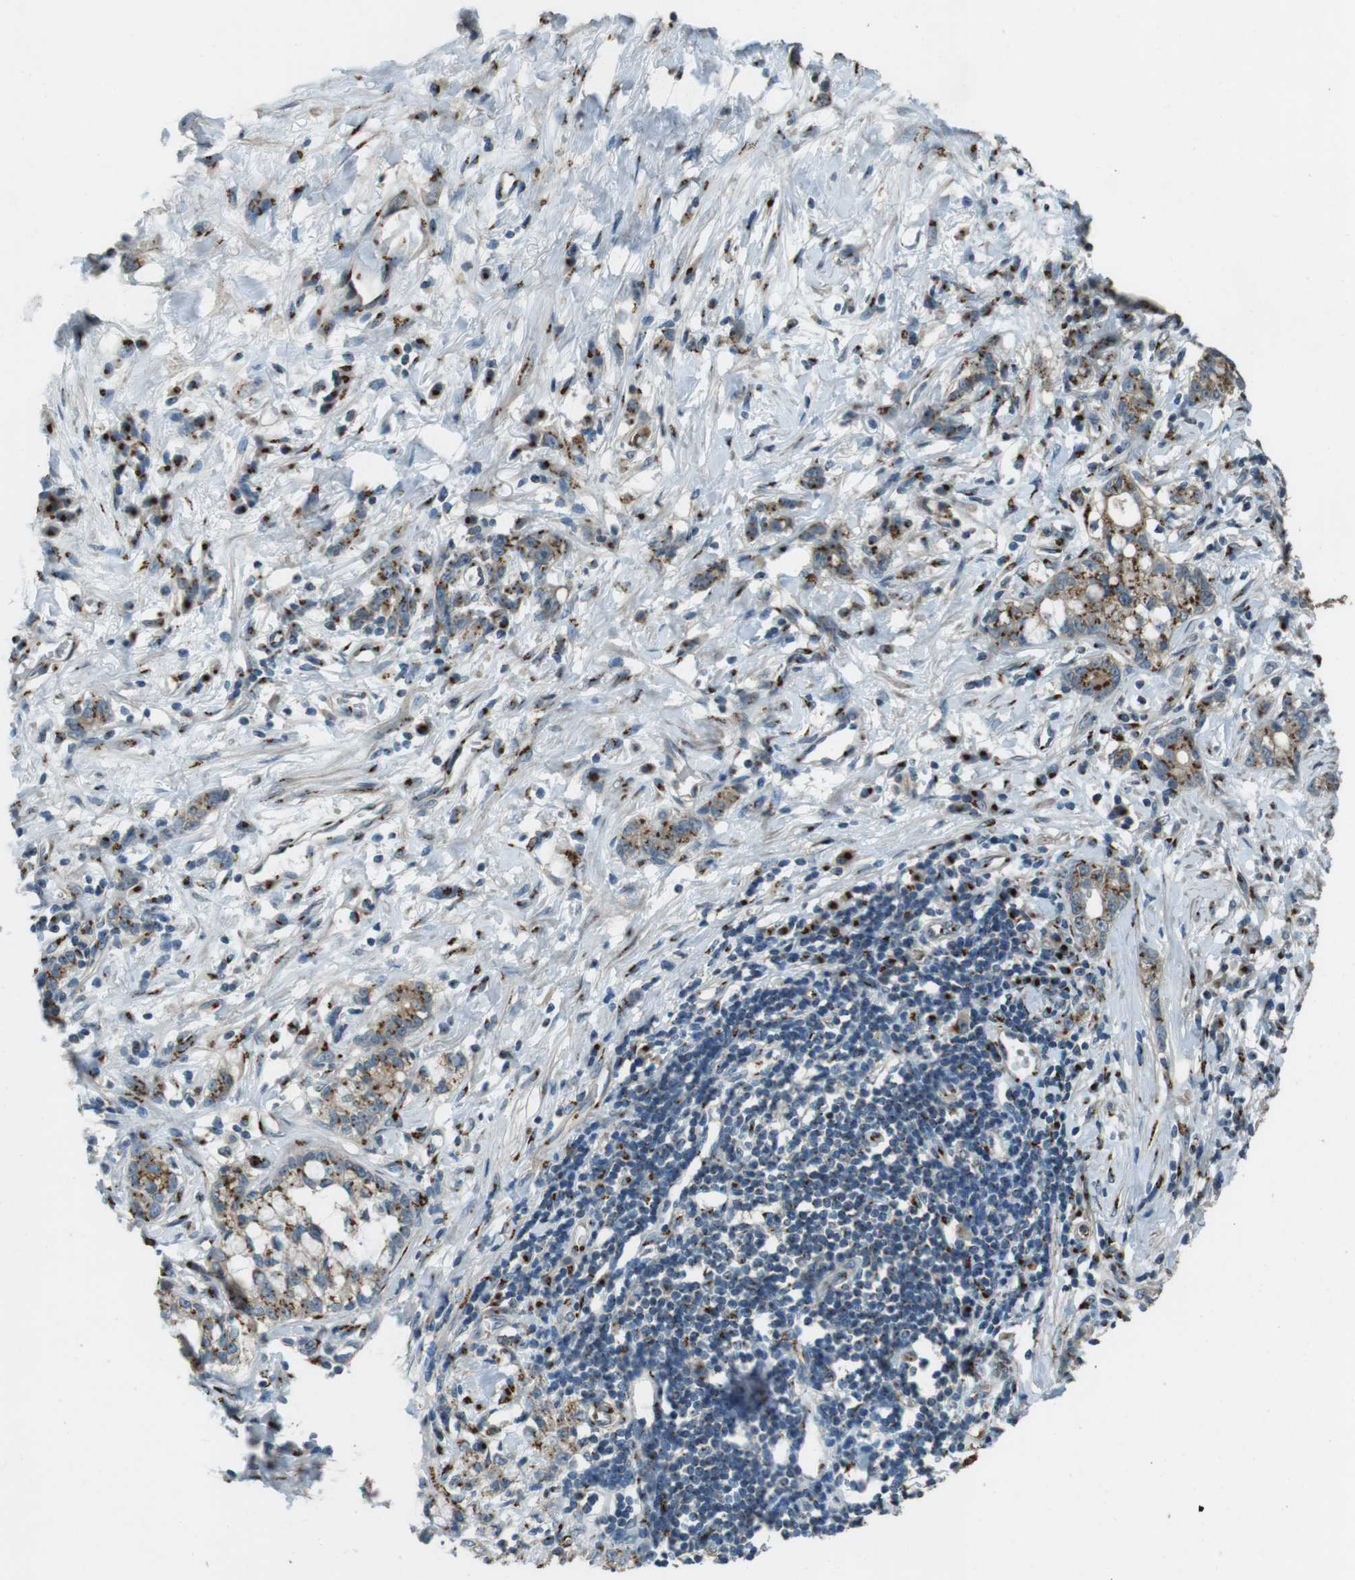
{"staining": {"intensity": "moderate", "quantity": ">75%", "location": "cytoplasmic/membranous"}, "tissue": "stomach cancer", "cell_type": "Tumor cells", "image_type": "cancer", "snomed": [{"axis": "morphology", "description": "Adenocarcinoma, NOS"}, {"axis": "topography", "description": "Stomach, lower"}], "caption": "Protein expression analysis of stomach adenocarcinoma reveals moderate cytoplasmic/membranous expression in approximately >75% of tumor cells. The protein is stained brown, and the nuclei are stained in blue (DAB IHC with brightfield microscopy, high magnification).", "gene": "TMEM115", "patient": {"sex": "male", "age": 88}}